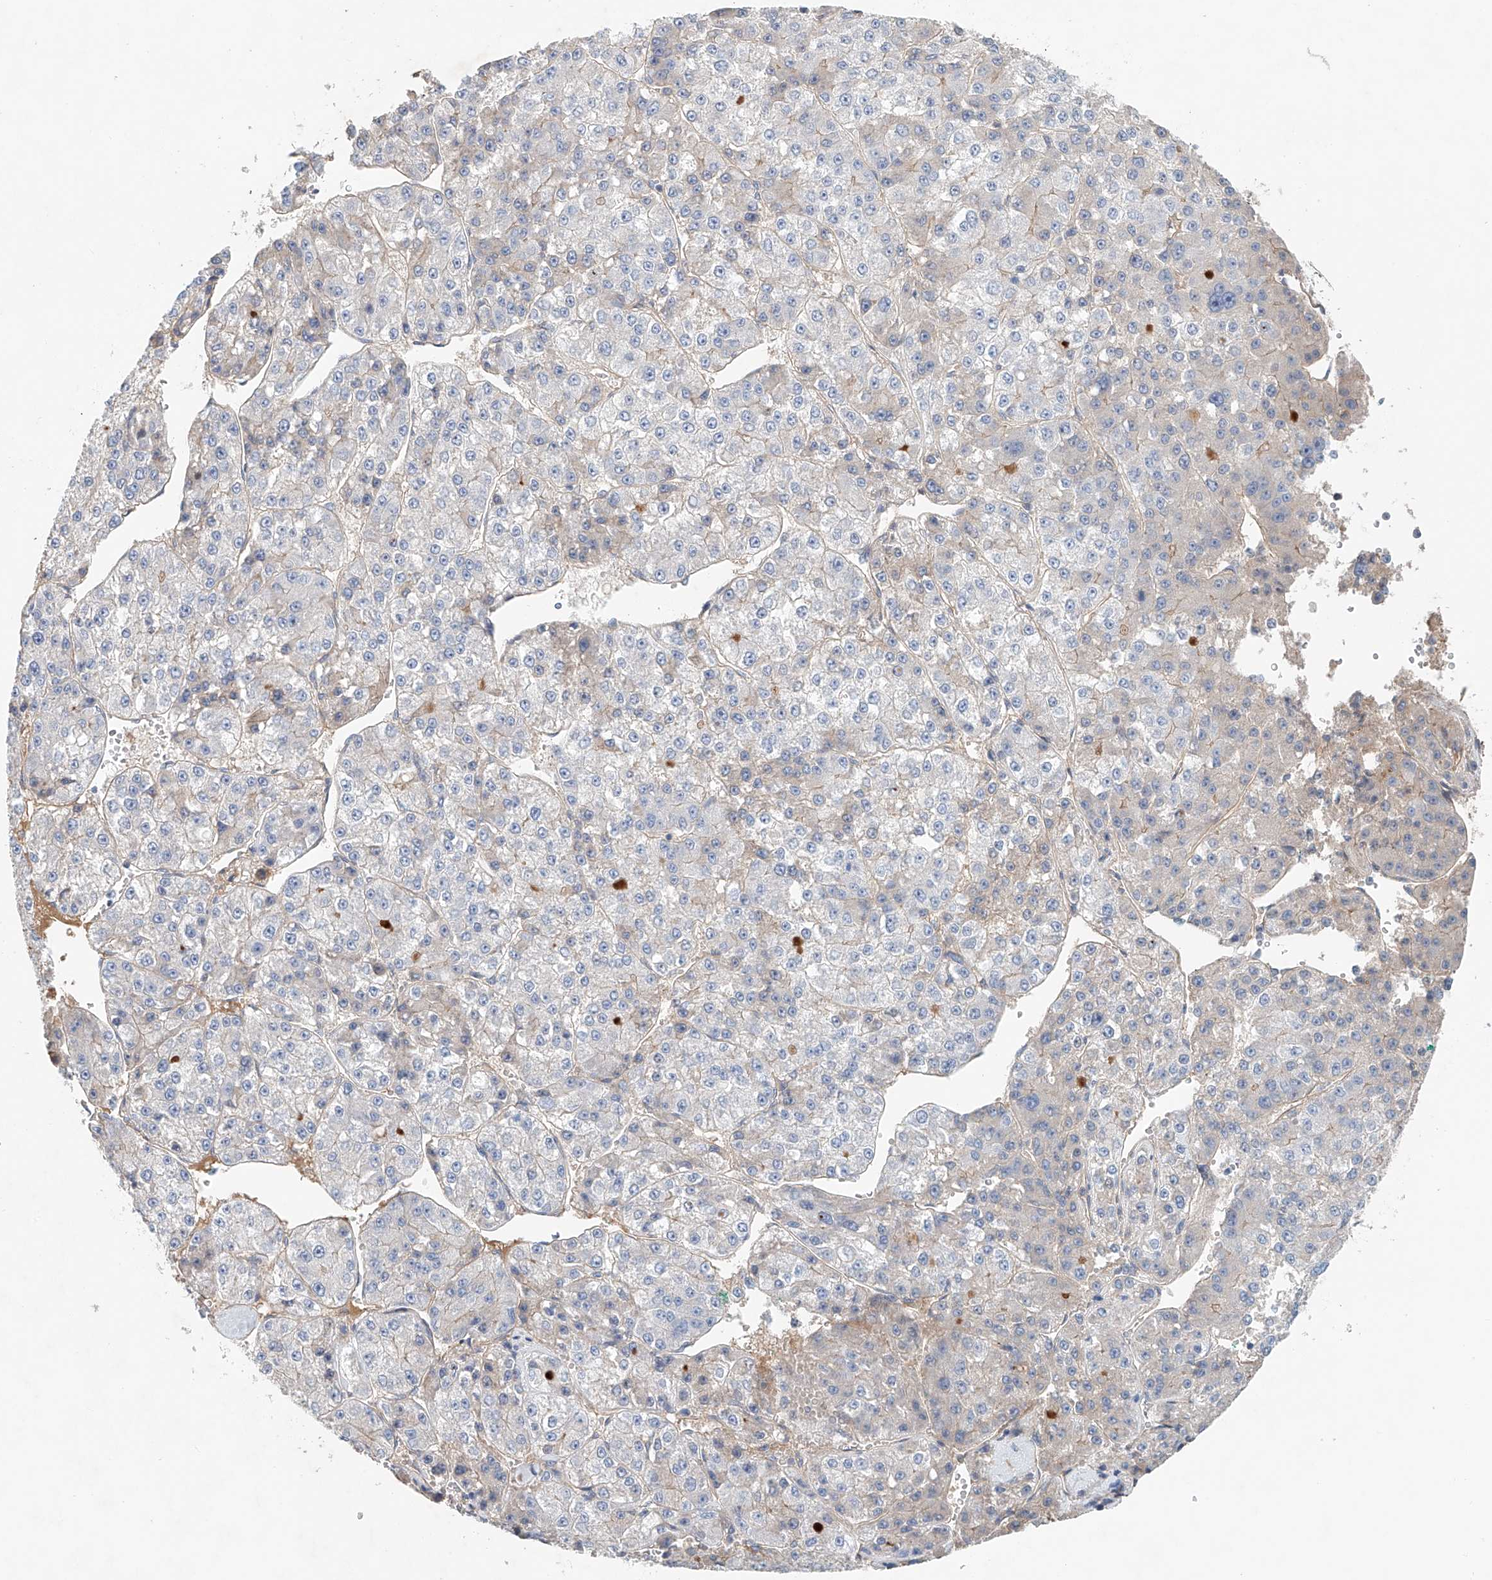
{"staining": {"intensity": "negative", "quantity": "none", "location": "none"}, "tissue": "liver cancer", "cell_type": "Tumor cells", "image_type": "cancer", "snomed": [{"axis": "morphology", "description": "Carcinoma, Hepatocellular, NOS"}, {"axis": "topography", "description": "Liver"}], "caption": "DAB immunohistochemical staining of human liver hepatocellular carcinoma exhibits no significant expression in tumor cells.", "gene": "FRYL", "patient": {"sex": "female", "age": 73}}